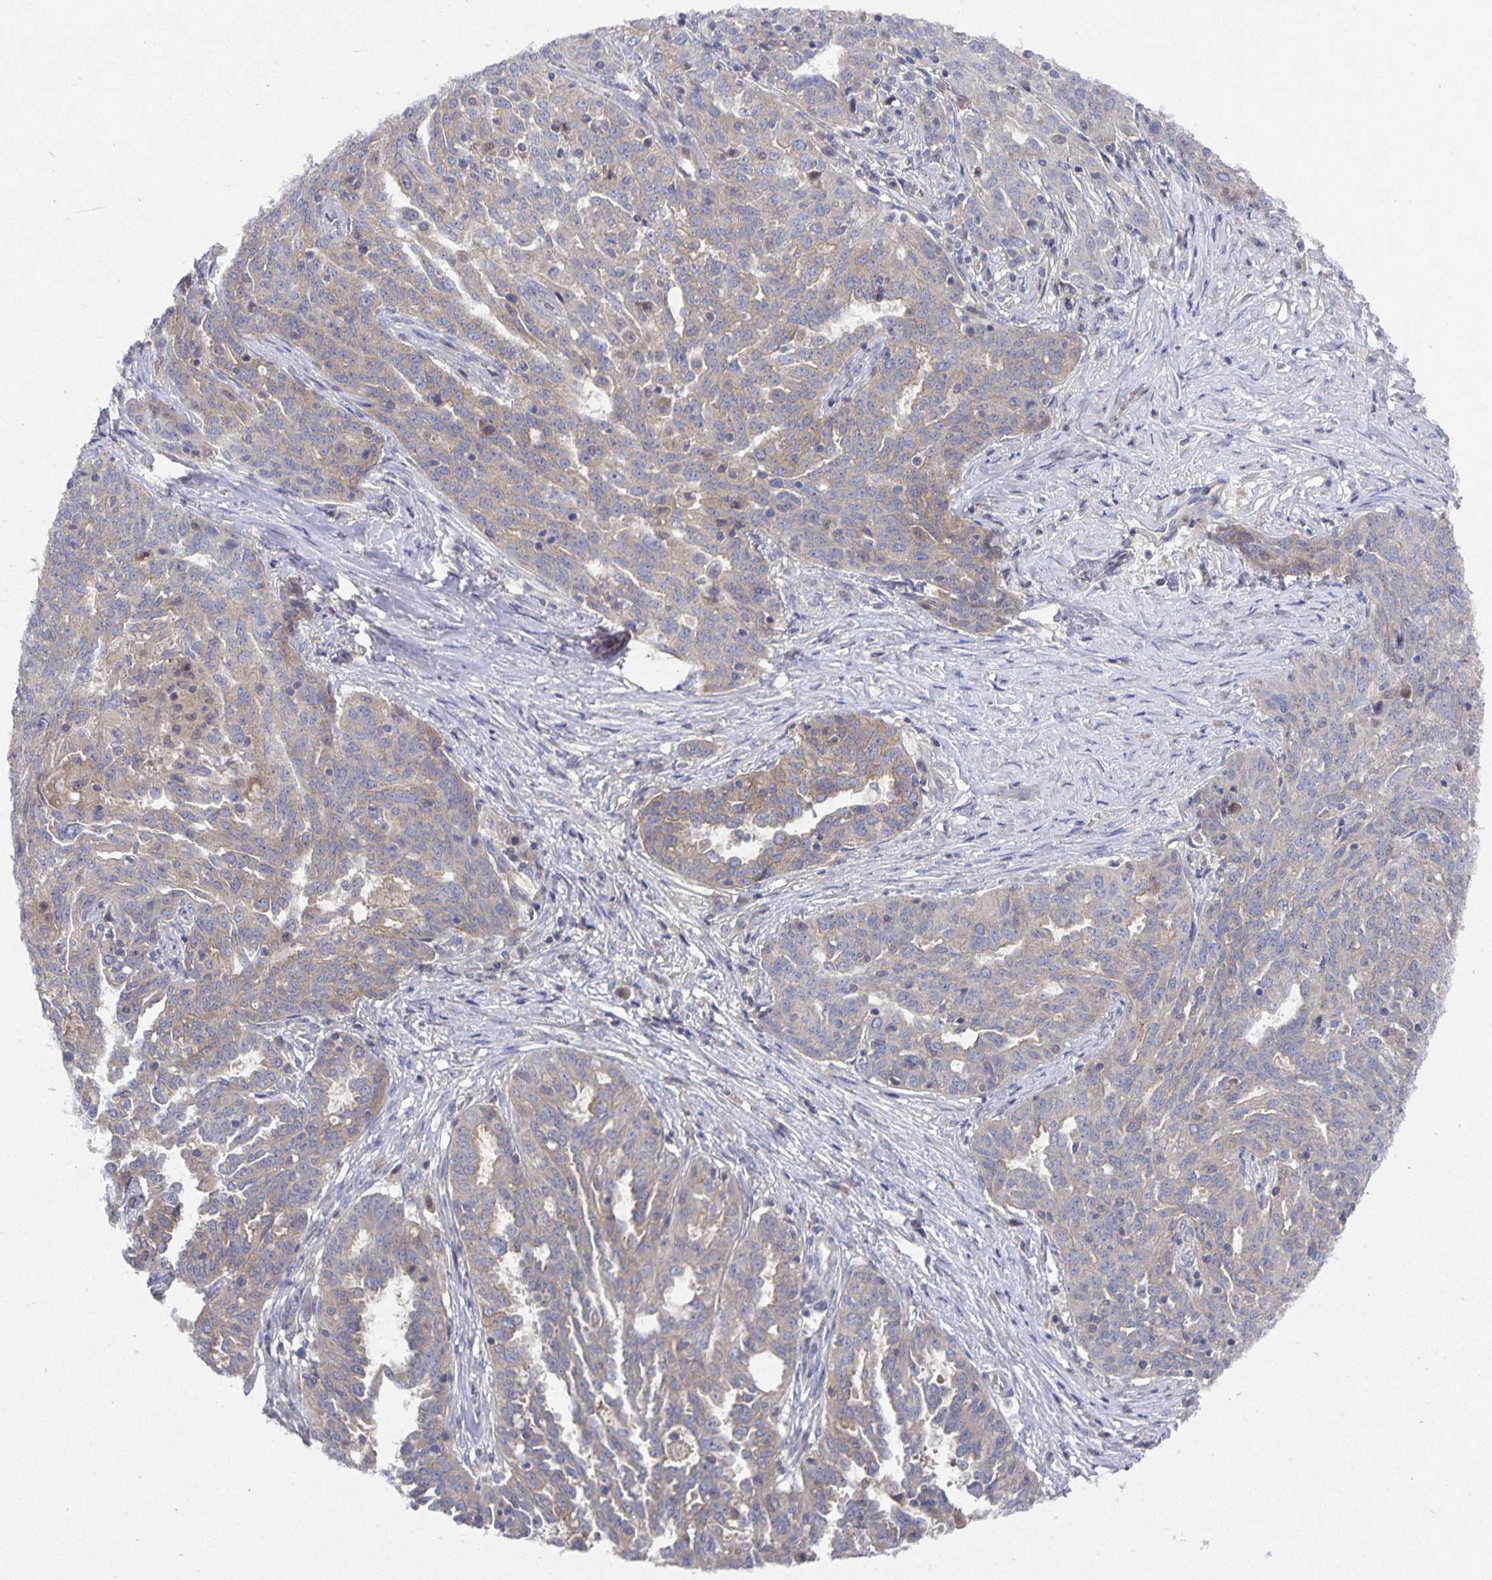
{"staining": {"intensity": "weak", "quantity": "25%-75%", "location": "cytoplasmic/membranous"}, "tissue": "ovarian cancer", "cell_type": "Tumor cells", "image_type": "cancer", "snomed": [{"axis": "morphology", "description": "Cystadenocarcinoma, serous, NOS"}, {"axis": "topography", "description": "Ovary"}], "caption": "The micrograph displays staining of serous cystadenocarcinoma (ovarian), revealing weak cytoplasmic/membranous protein staining (brown color) within tumor cells. (DAB = brown stain, brightfield microscopy at high magnification).", "gene": "HEPN1", "patient": {"sex": "female", "age": 67}}